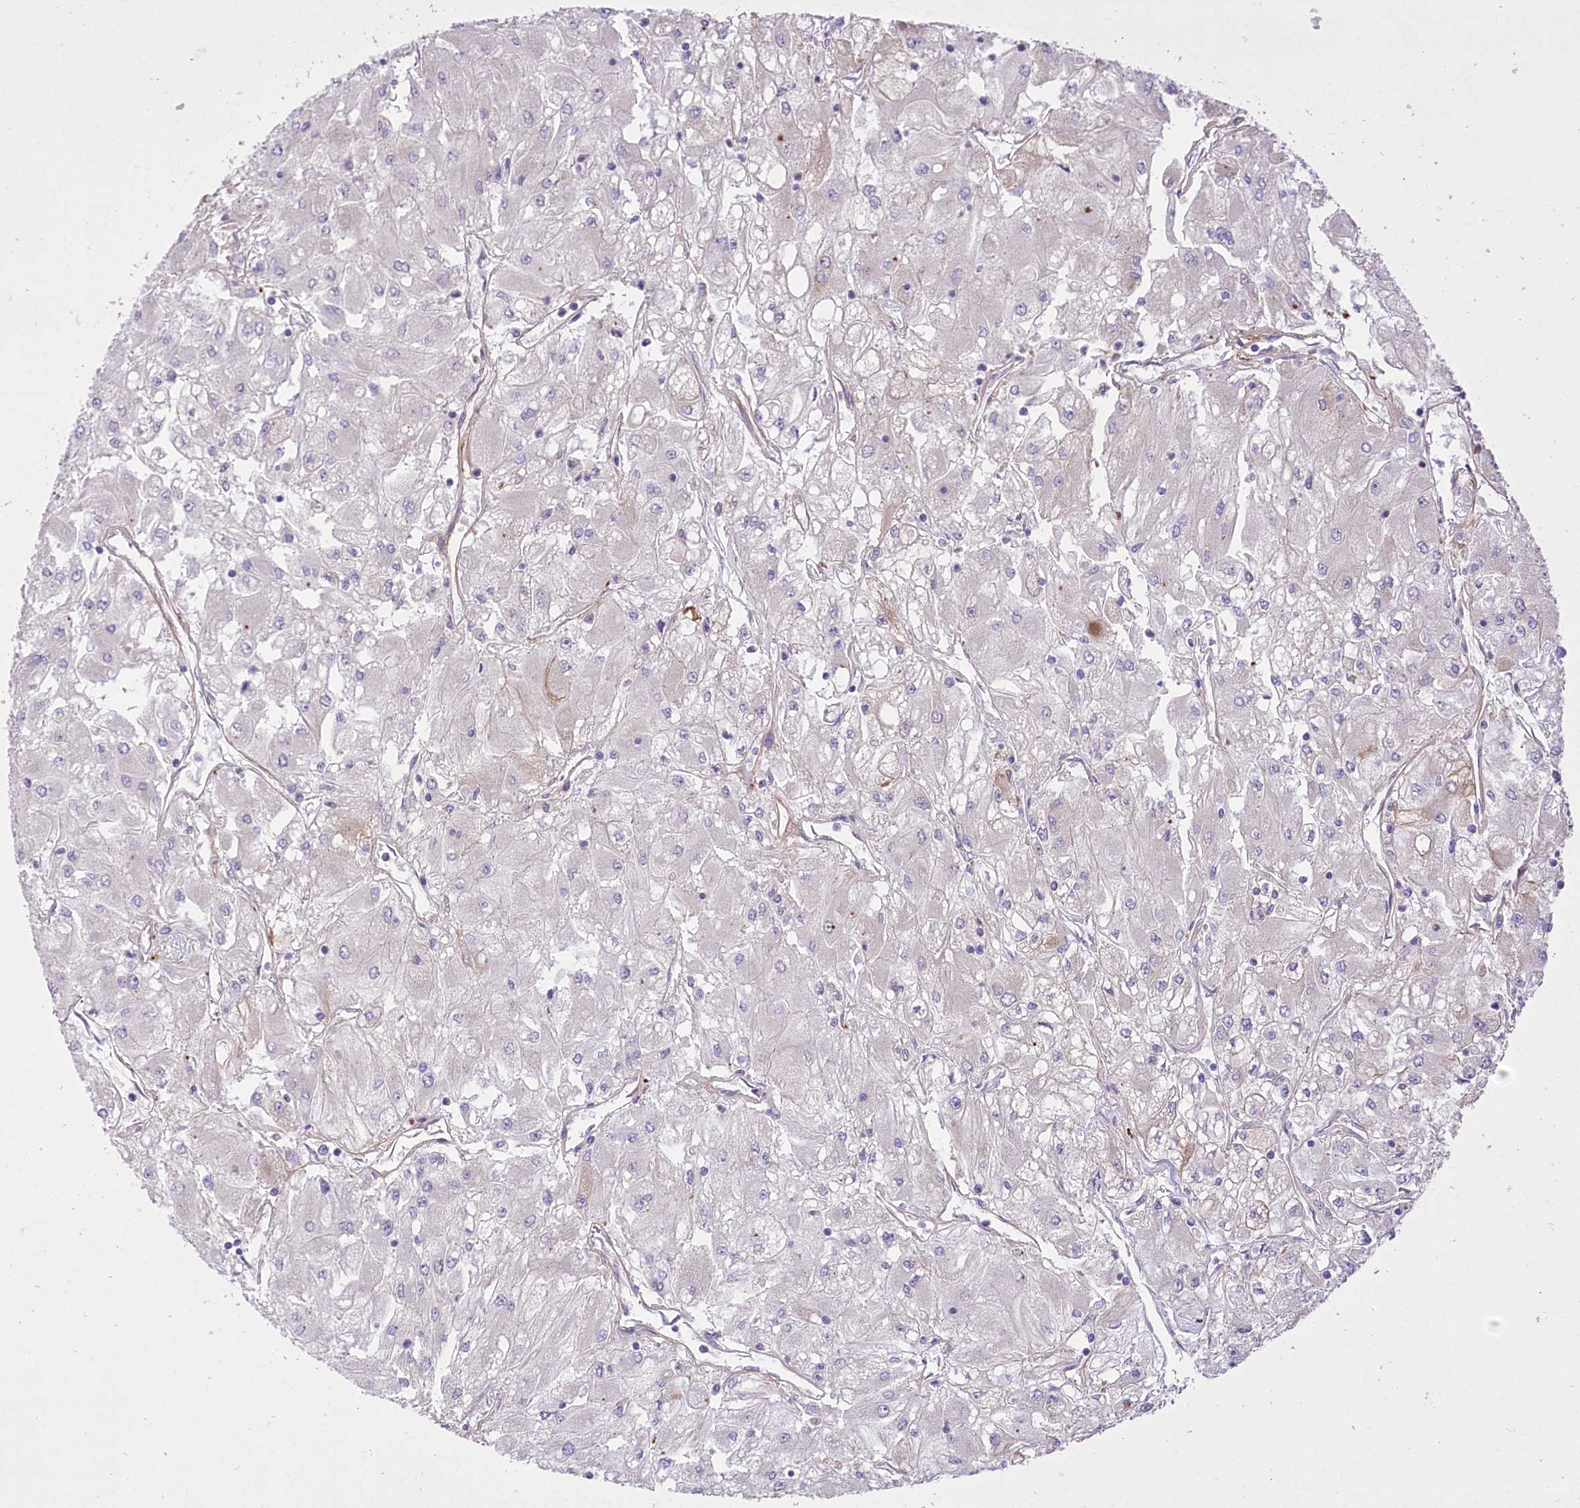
{"staining": {"intensity": "negative", "quantity": "none", "location": "none"}, "tissue": "renal cancer", "cell_type": "Tumor cells", "image_type": "cancer", "snomed": [{"axis": "morphology", "description": "Adenocarcinoma, NOS"}, {"axis": "topography", "description": "Kidney"}], "caption": "The immunohistochemistry histopathology image has no significant expression in tumor cells of renal adenocarcinoma tissue. Nuclei are stained in blue.", "gene": "ANGPTL3", "patient": {"sex": "male", "age": 80}}